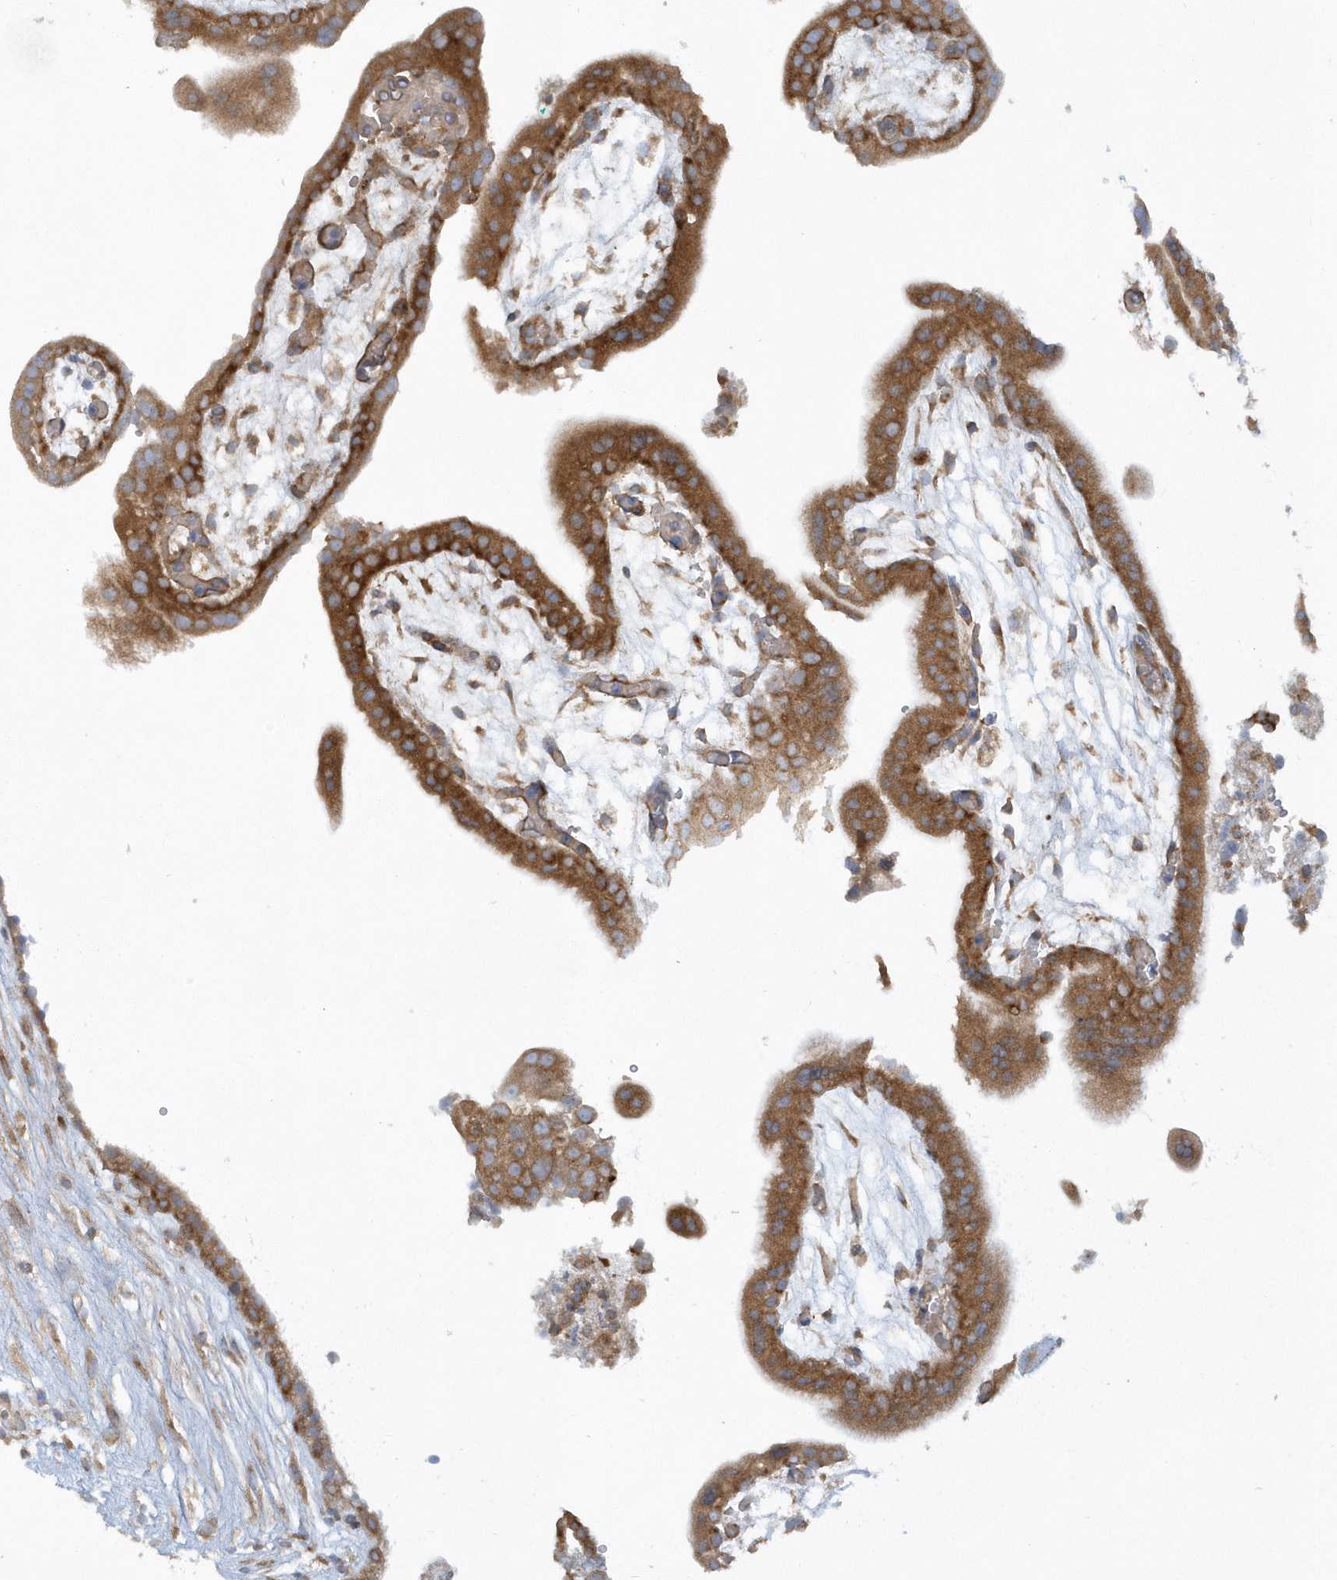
{"staining": {"intensity": "strong", "quantity": "25%-75%", "location": "cytoplasmic/membranous"}, "tissue": "placenta", "cell_type": "Decidual cells", "image_type": "normal", "snomed": [{"axis": "morphology", "description": "Normal tissue, NOS"}, {"axis": "topography", "description": "Placenta"}], "caption": "The photomicrograph exhibits immunohistochemical staining of normal placenta. There is strong cytoplasmic/membranous positivity is seen in approximately 25%-75% of decidual cells. (IHC, brightfield microscopy, high magnification).", "gene": "CNOT10", "patient": {"sex": "female", "age": 18}}